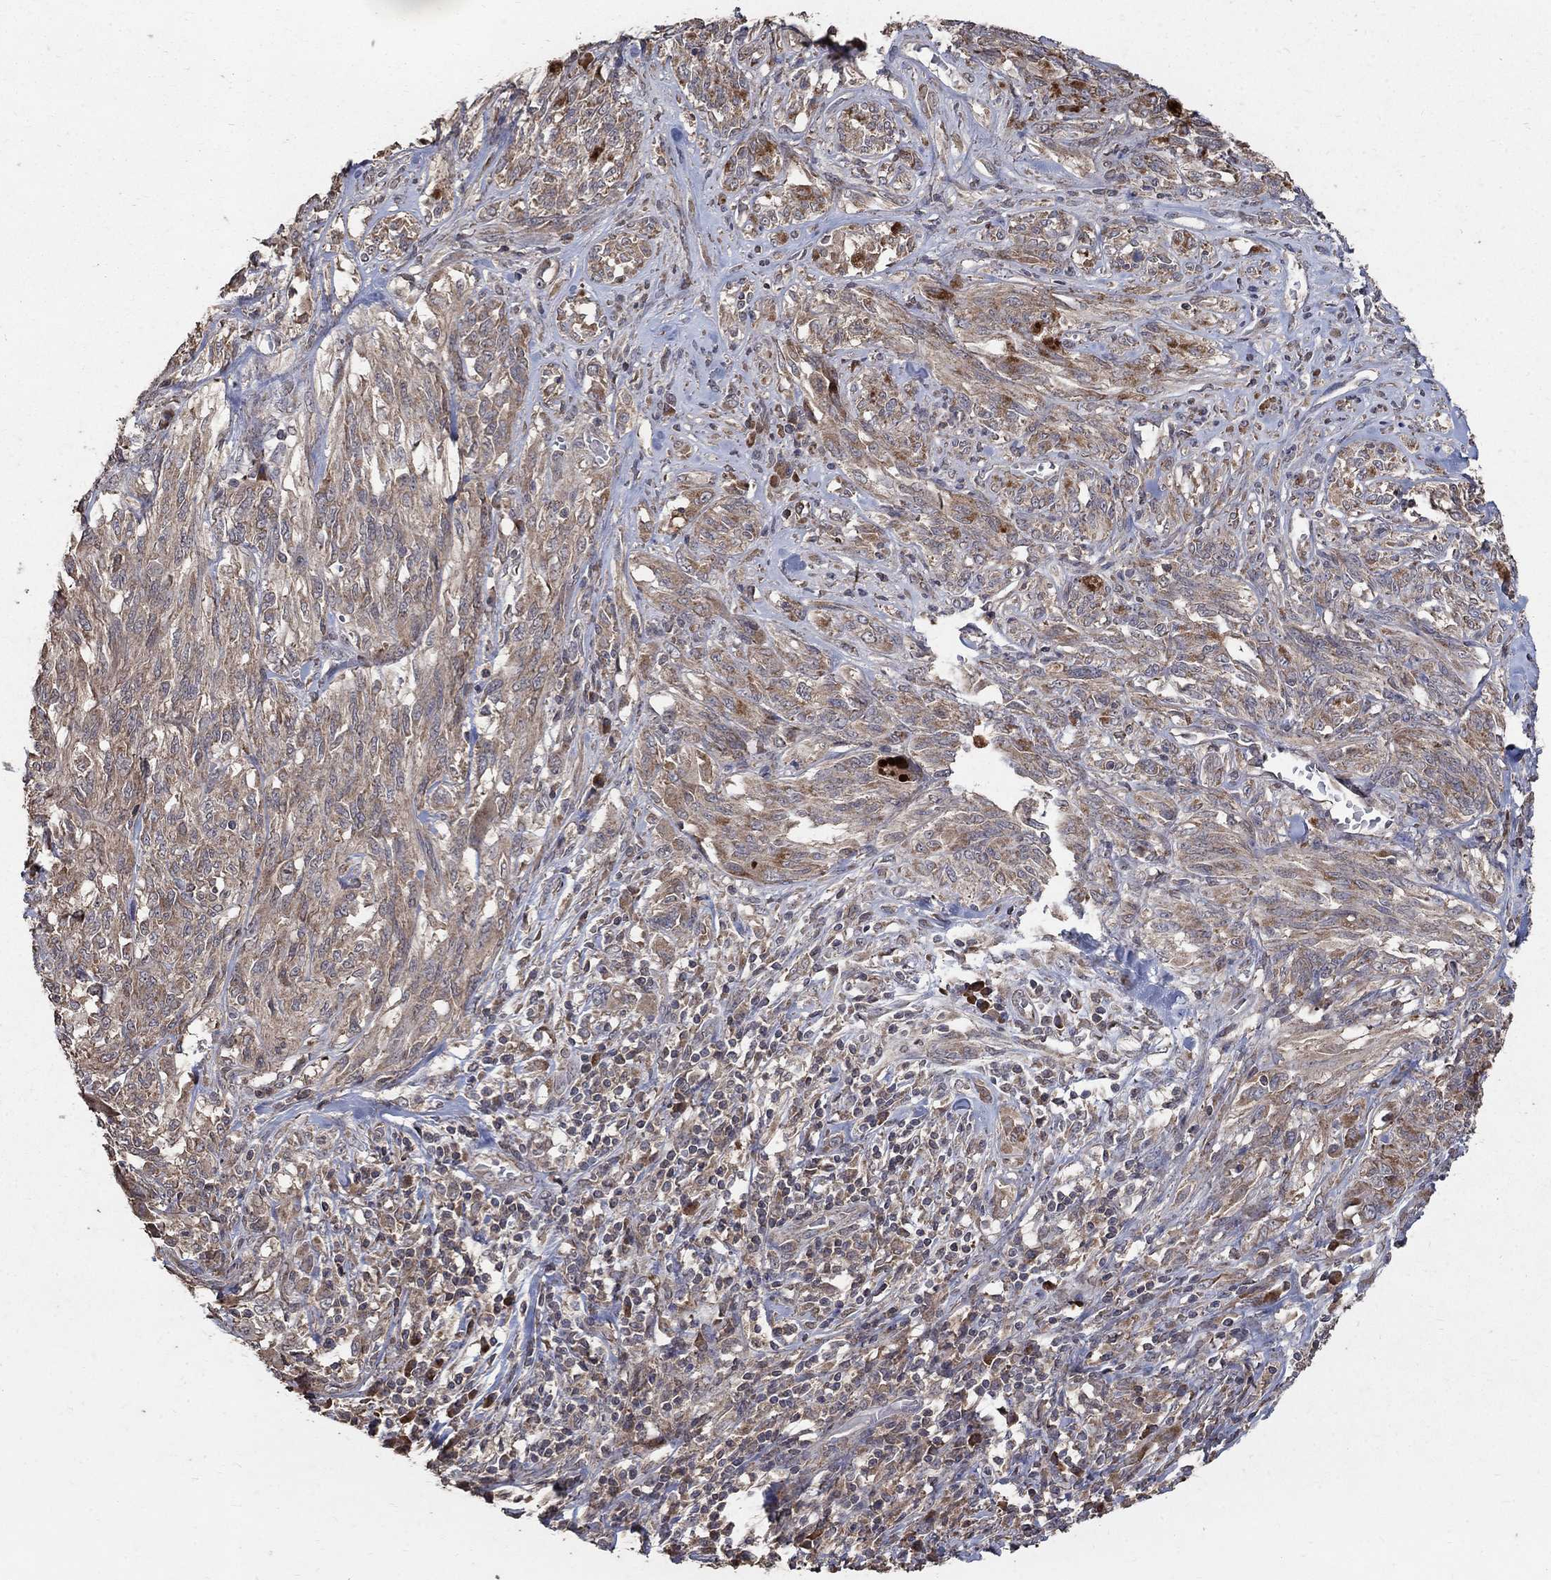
{"staining": {"intensity": "weak", "quantity": ">75%", "location": "cytoplasmic/membranous"}, "tissue": "melanoma", "cell_type": "Tumor cells", "image_type": "cancer", "snomed": [{"axis": "morphology", "description": "Malignant melanoma, NOS"}, {"axis": "topography", "description": "Skin"}], "caption": "DAB (3,3'-diaminobenzidine) immunohistochemical staining of melanoma demonstrates weak cytoplasmic/membranous protein staining in approximately >75% of tumor cells. (DAB = brown stain, brightfield microscopy at high magnification).", "gene": "C17orf75", "patient": {"sex": "female", "age": 91}}